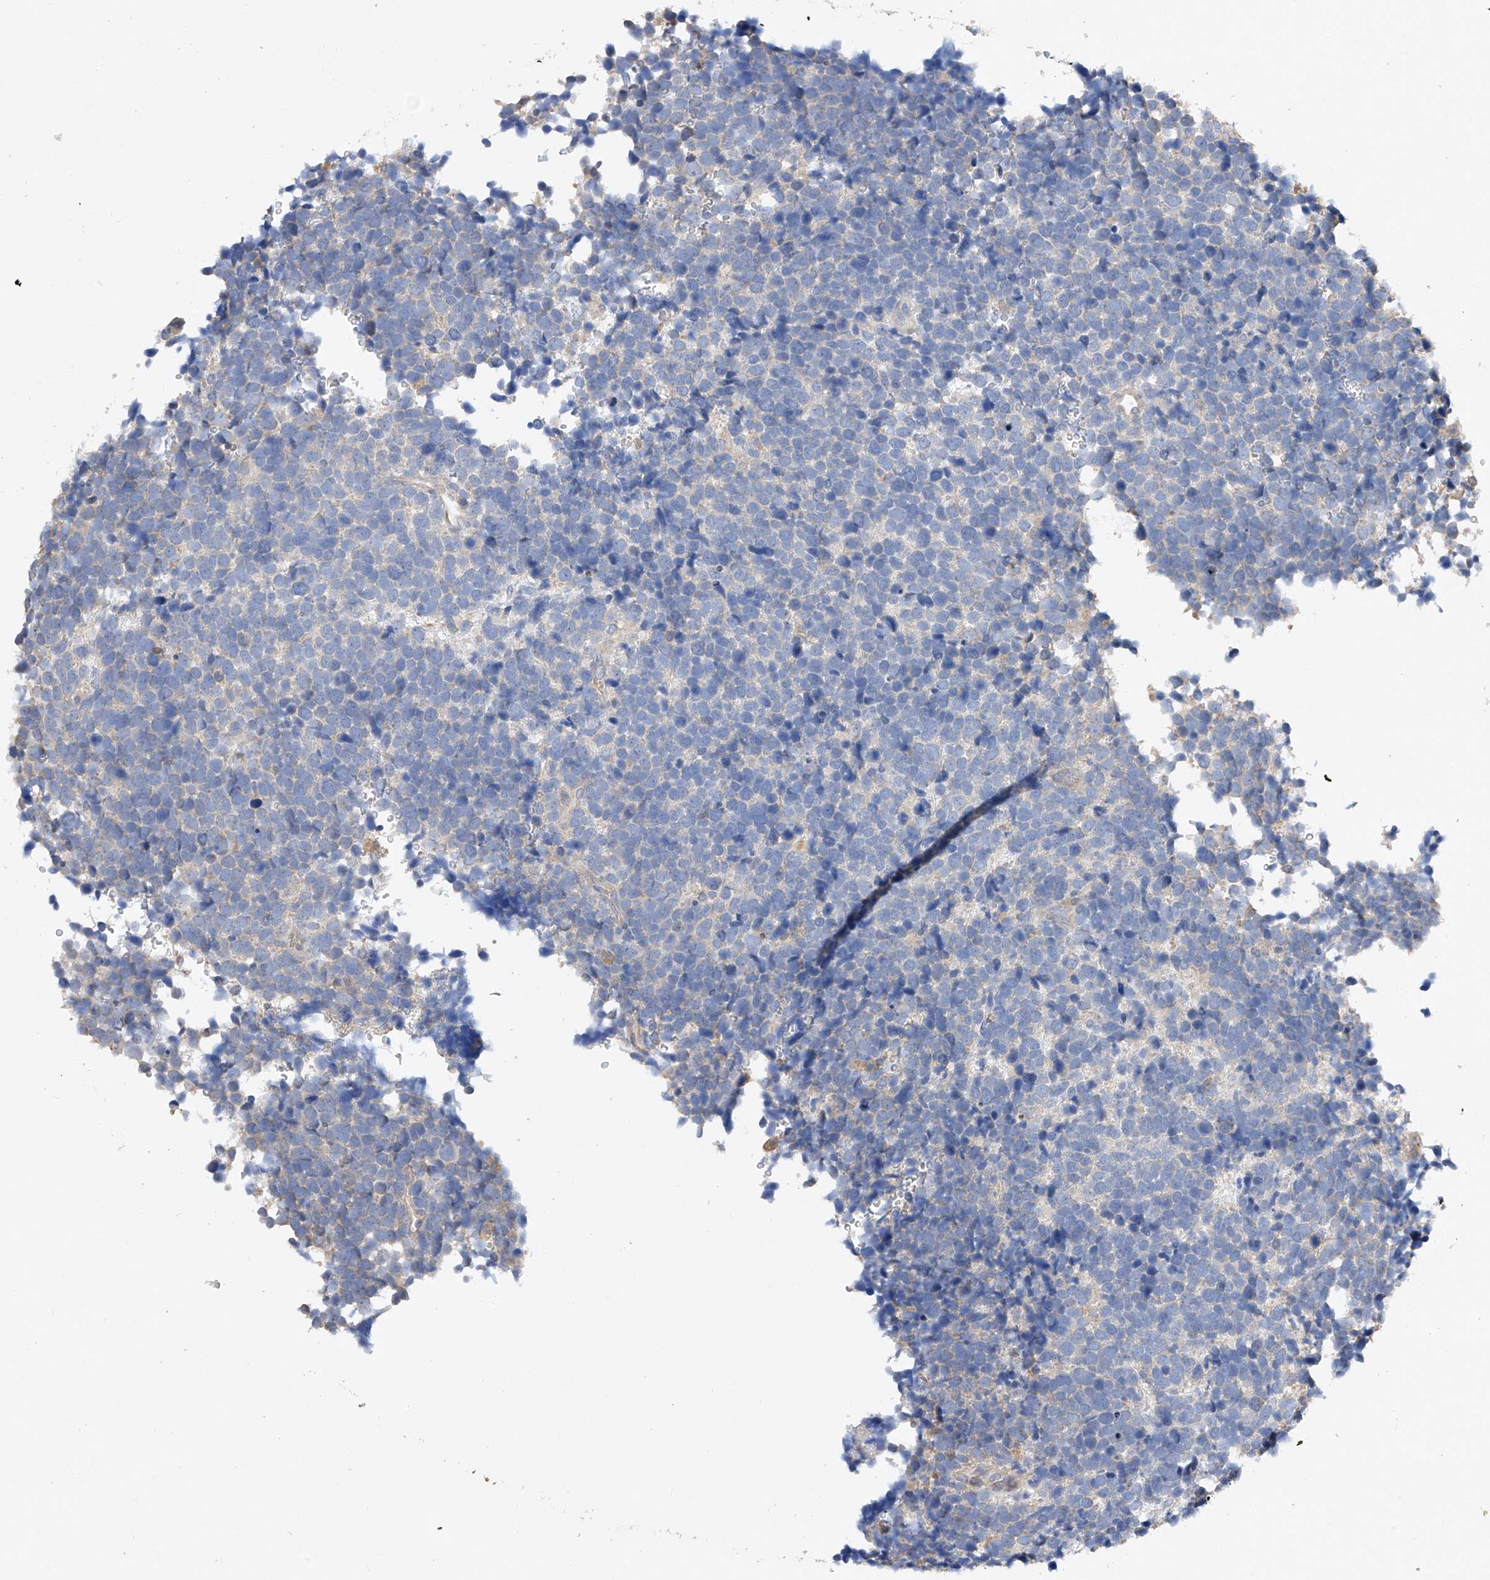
{"staining": {"intensity": "negative", "quantity": "none", "location": "none"}, "tissue": "urothelial cancer", "cell_type": "Tumor cells", "image_type": "cancer", "snomed": [{"axis": "morphology", "description": "Urothelial carcinoma, High grade"}, {"axis": "topography", "description": "Urinary bladder"}], "caption": "This is an immunohistochemistry image of human urothelial carcinoma (high-grade). There is no positivity in tumor cells.", "gene": "AMD1", "patient": {"sex": "female", "age": 82}}